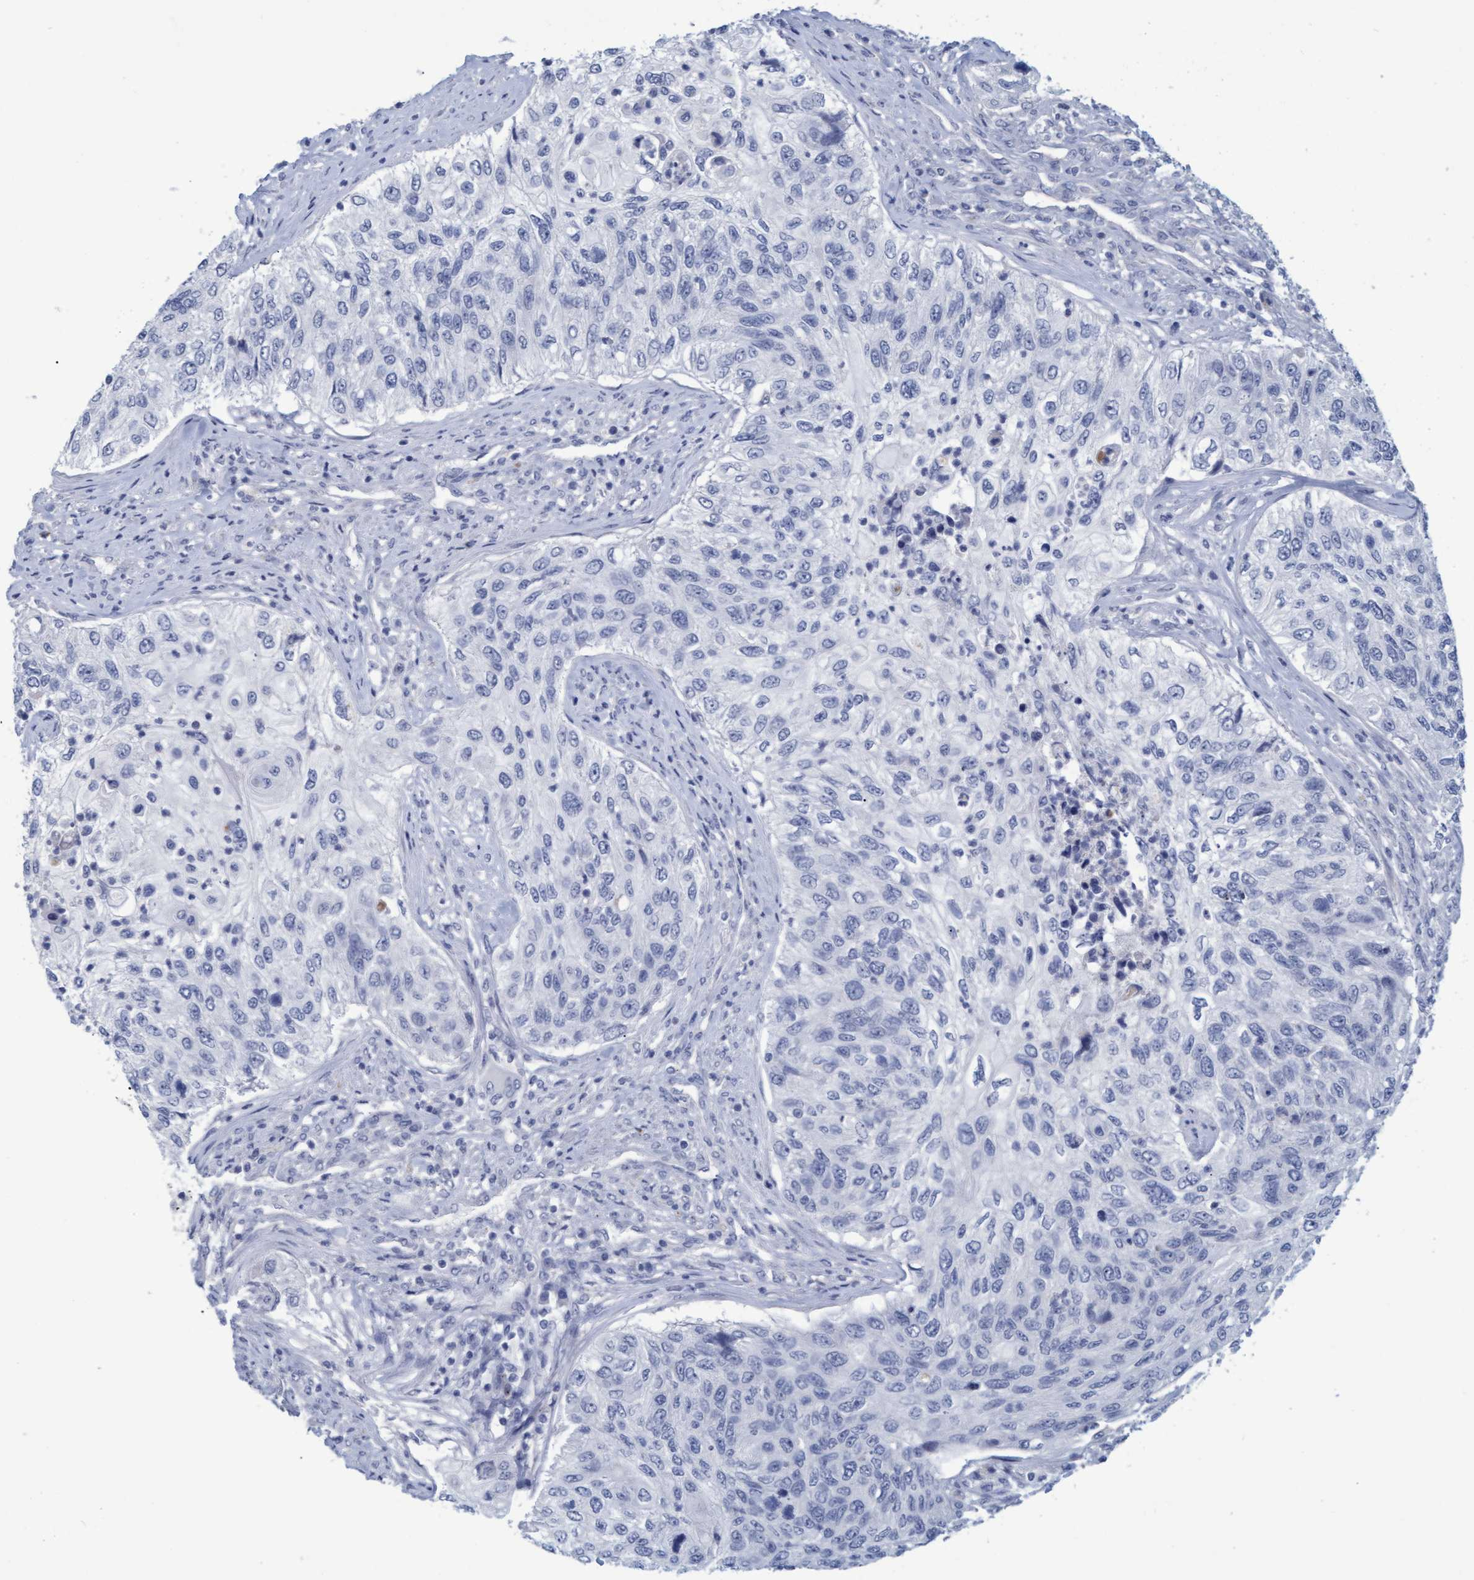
{"staining": {"intensity": "negative", "quantity": "none", "location": "none"}, "tissue": "urothelial cancer", "cell_type": "Tumor cells", "image_type": "cancer", "snomed": [{"axis": "morphology", "description": "Urothelial carcinoma, High grade"}, {"axis": "topography", "description": "Urinary bladder"}], "caption": "A high-resolution image shows immunohistochemistry (IHC) staining of urothelial cancer, which reveals no significant staining in tumor cells.", "gene": "PROCA1", "patient": {"sex": "female", "age": 60}}